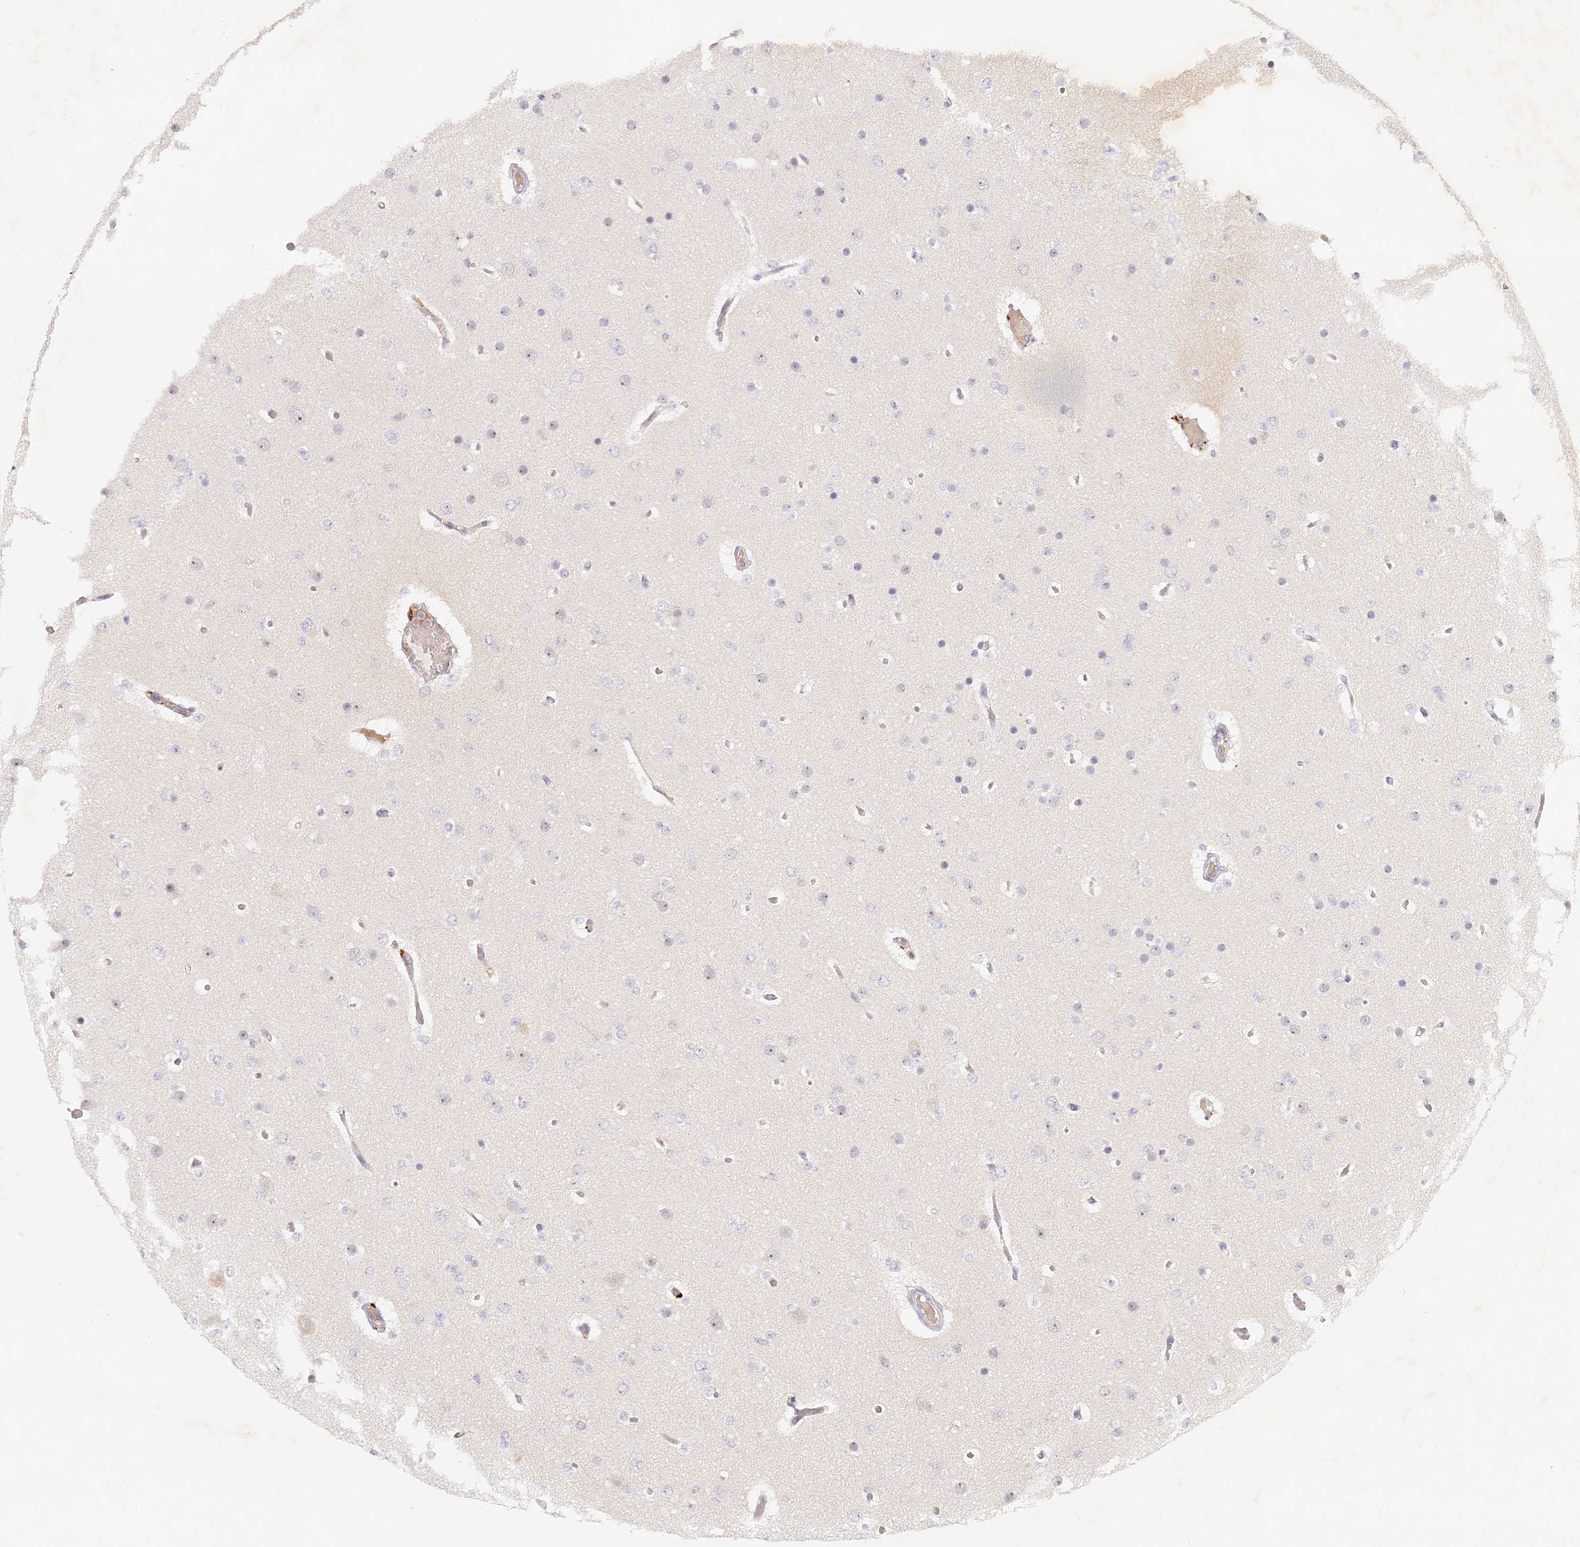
{"staining": {"intensity": "negative", "quantity": "none", "location": "none"}, "tissue": "glioma", "cell_type": "Tumor cells", "image_type": "cancer", "snomed": [{"axis": "morphology", "description": "Glioma, malignant, Low grade"}, {"axis": "topography", "description": "Brain"}], "caption": "Tumor cells show no significant protein staining in glioma.", "gene": "ELL3", "patient": {"sex": "female", "age": 22}}